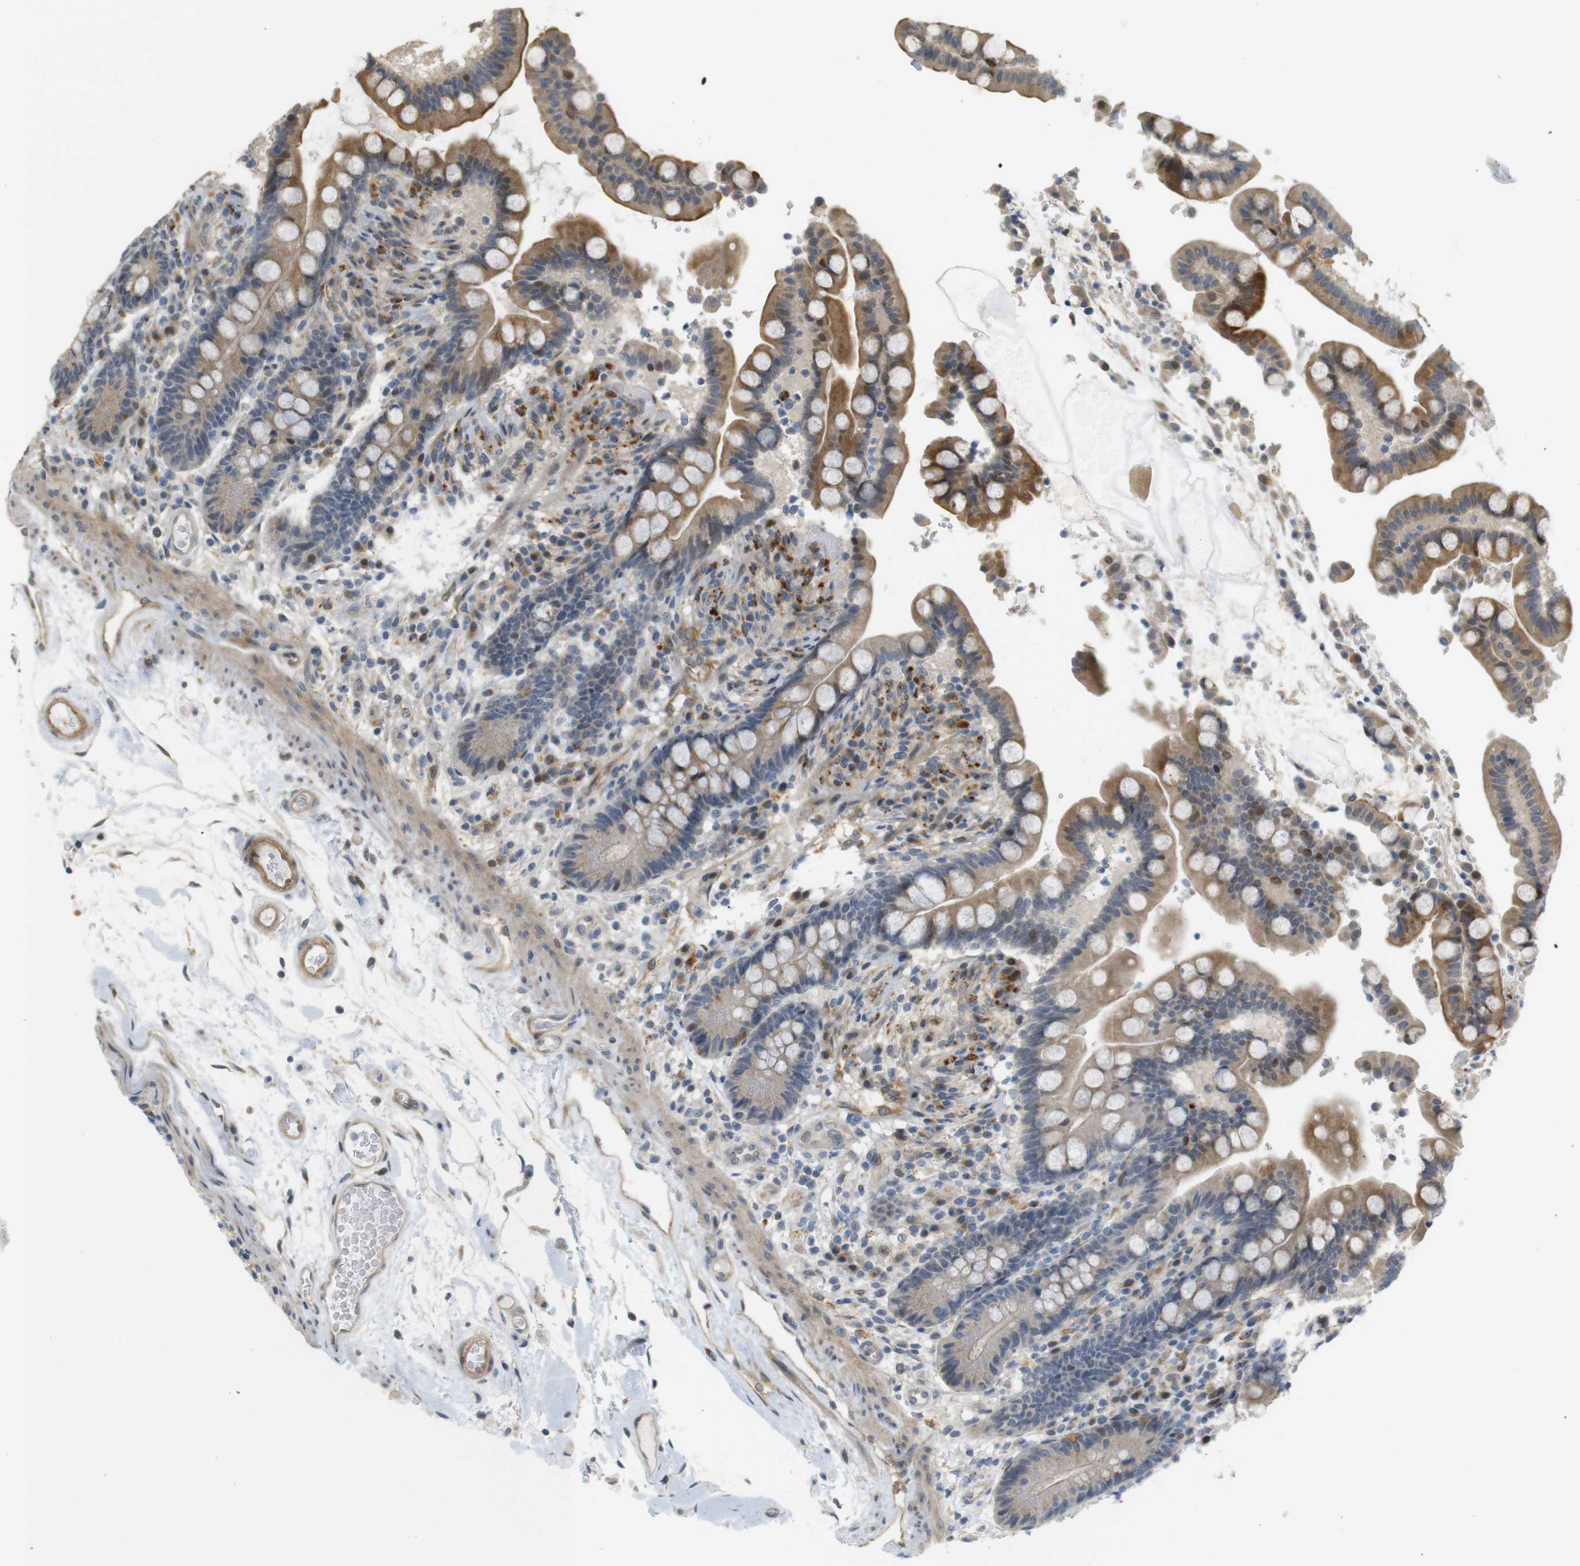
{"staining": {"intensity": "moderate", "quantity": "25%-75%", "location": "cytoplasmic/membranous"}, "tissue": "colon", "cell_type": "Endothelial cells", "image_type": "normal", "snomed": [{"axis": "morphology", "description": "Normal tissue, NOS"}, {"axis": "topography", "description": "Colon"}], "caption": "Colon stained for a protein (brown) reveals moderate cytoplasmic/membranous positive positivity in about 25%-75% of endothelial cells.", "gene": "TSPAN9", "patient": {"sex": "male", "age": 73}}